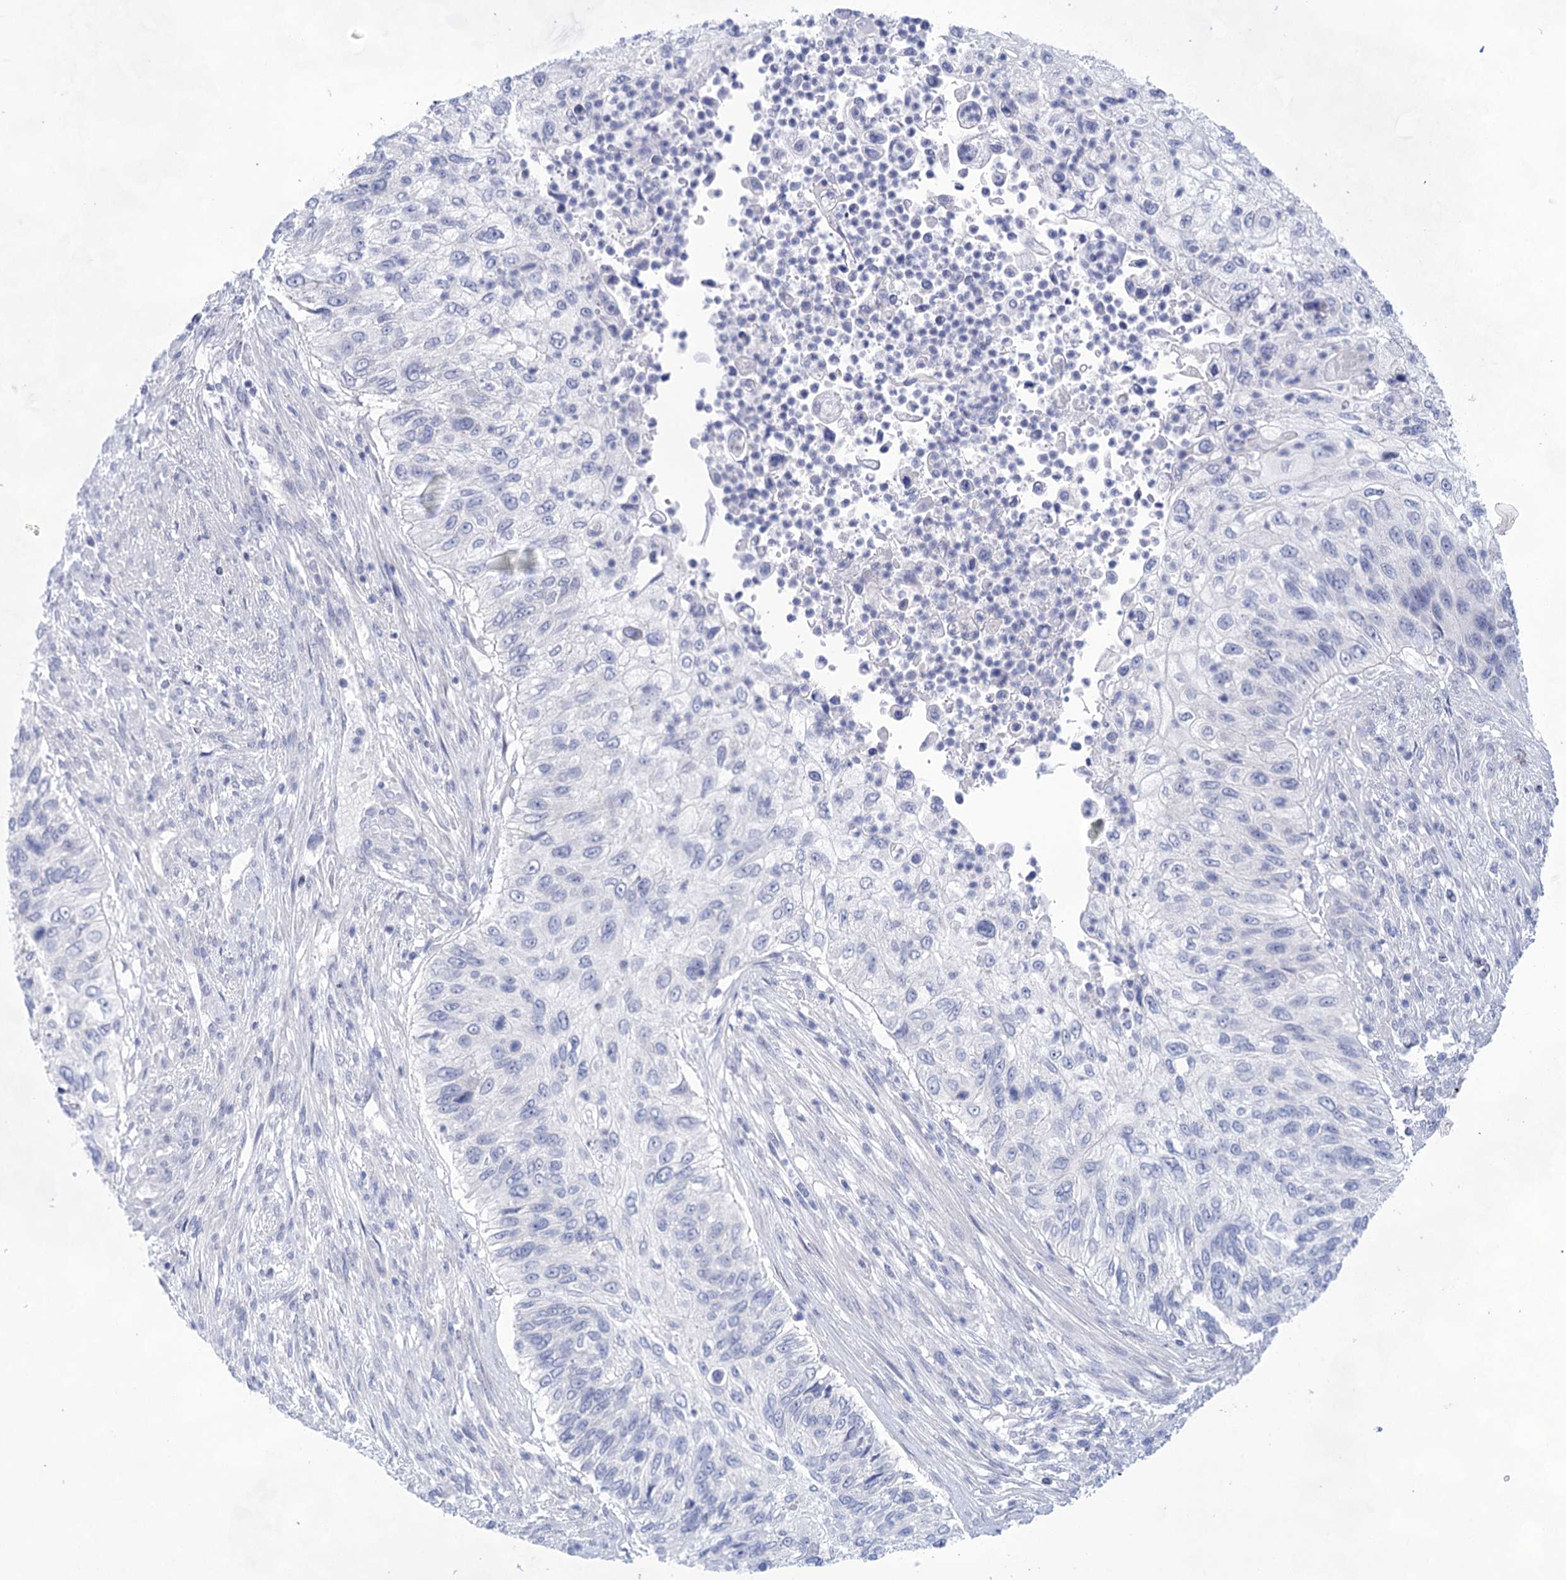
{"staining": {"intensity": "negative", "quantity": "none", "location": "none"}, "tissue": "urothelial cancer", "cell_type": "Tumor cells", "image_type": "cancer", "snomed": [{"axis": "morphology", "description": "Urothelial carcinoma, High grade"}, {"axis": "topography", "description": "Urinary bladder"}], "caption": "Protein analysis of high-grade urothelial carcinoma displays no significant expression in tumor cells. Nuclei are stained in blue.", "gene": "LALBA", "patient": {"sex": "female", "age": 60}}